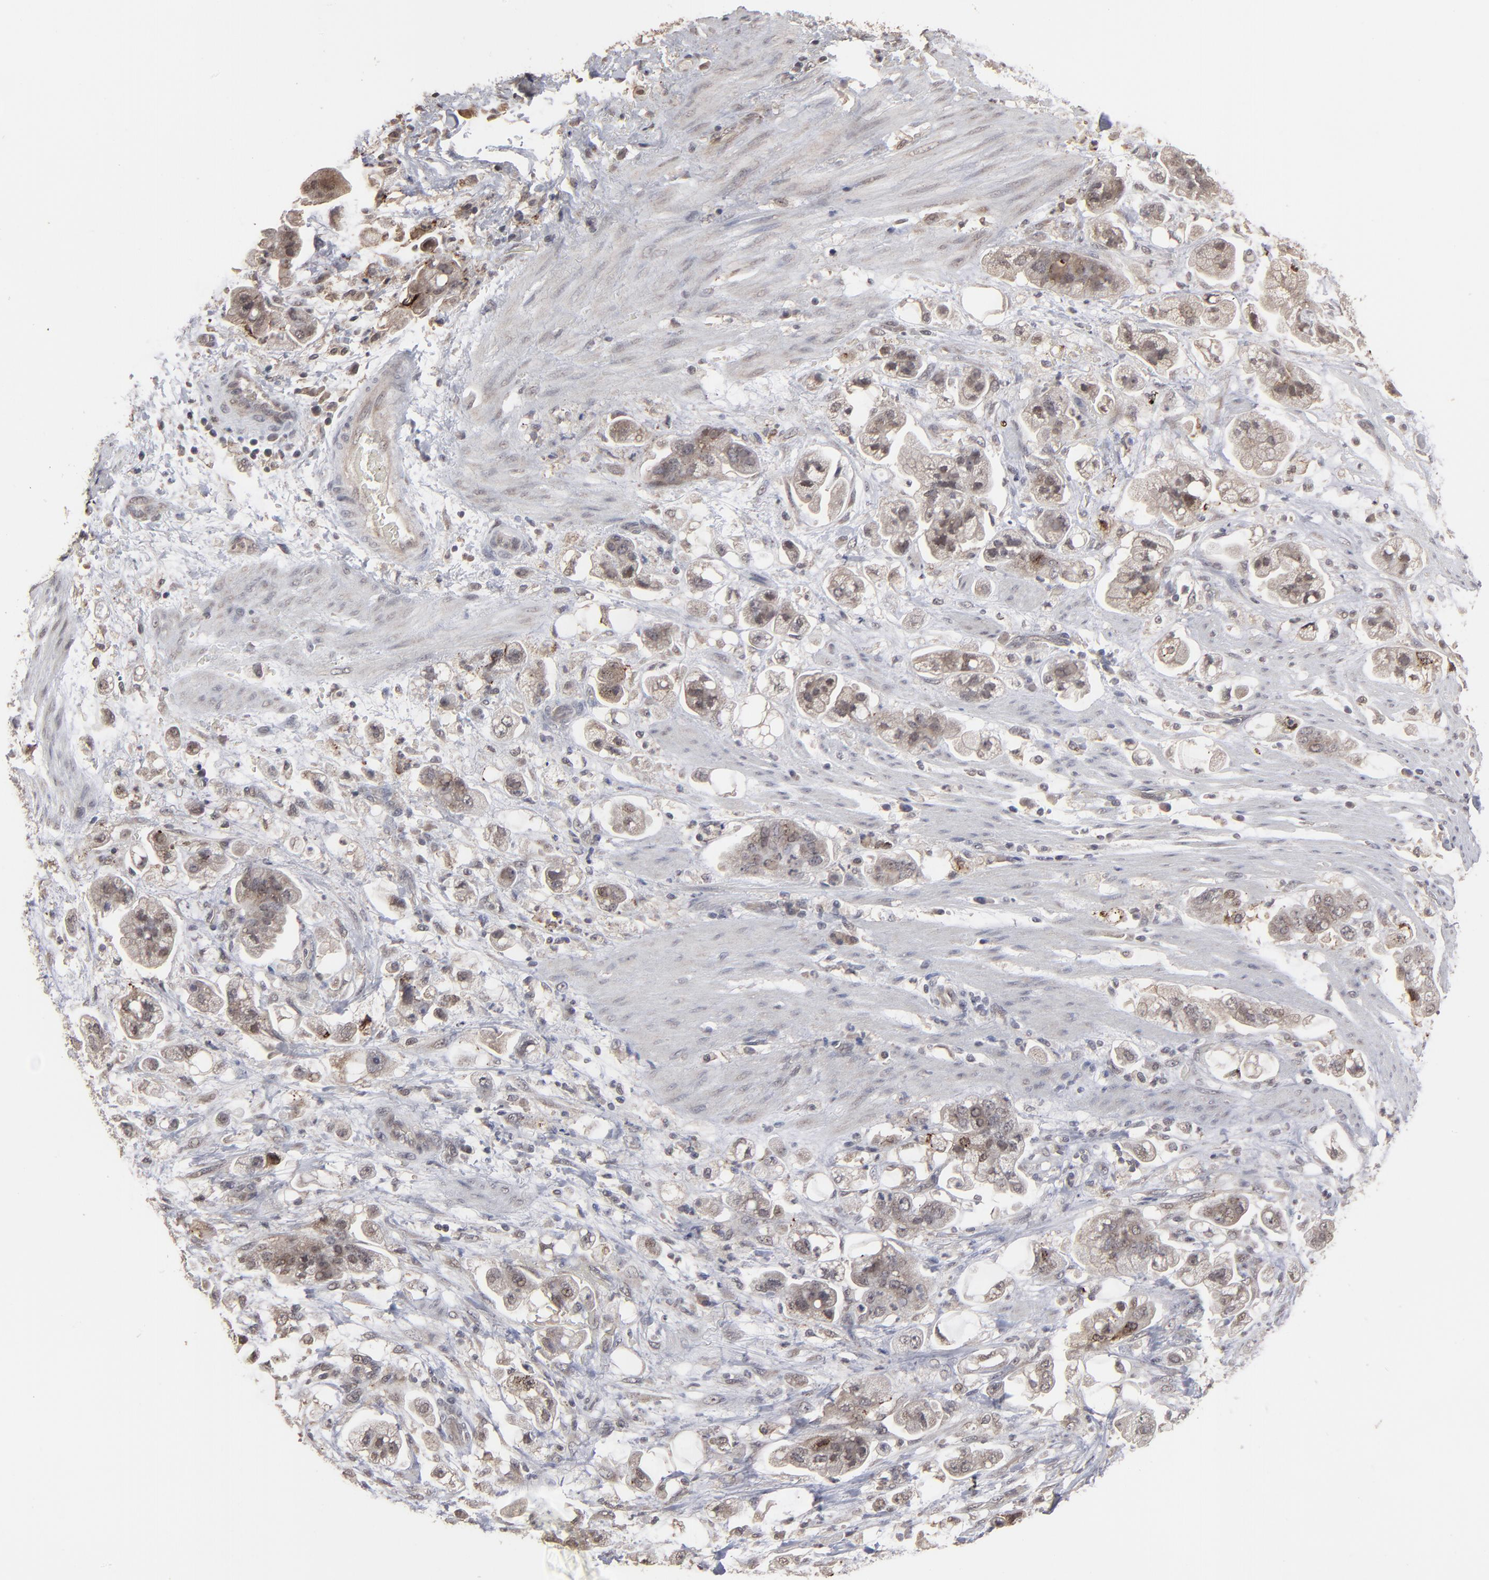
{"staining": {"intensity": "weak", "quantity": ">75%", "location": "cytoplasmic/membranous,nuclear"}, "tissue": "stomach cancer", "cell_type": "Tumor cells", "image_type": "cancer", "snomed": [{"axis": "morphology", "description": "Adenocarcinoma, NOS"}, {"axis": "topography", "description": "Stomach"}], "caption": "IHC of stomach cancer demonstrates low levels of weak cytoplasmic/membranous and nuclear positivity in approximately >75% of tumor cells.", "gene": "SLC22A17", "patient": {"sex": "male", "age": 62}}